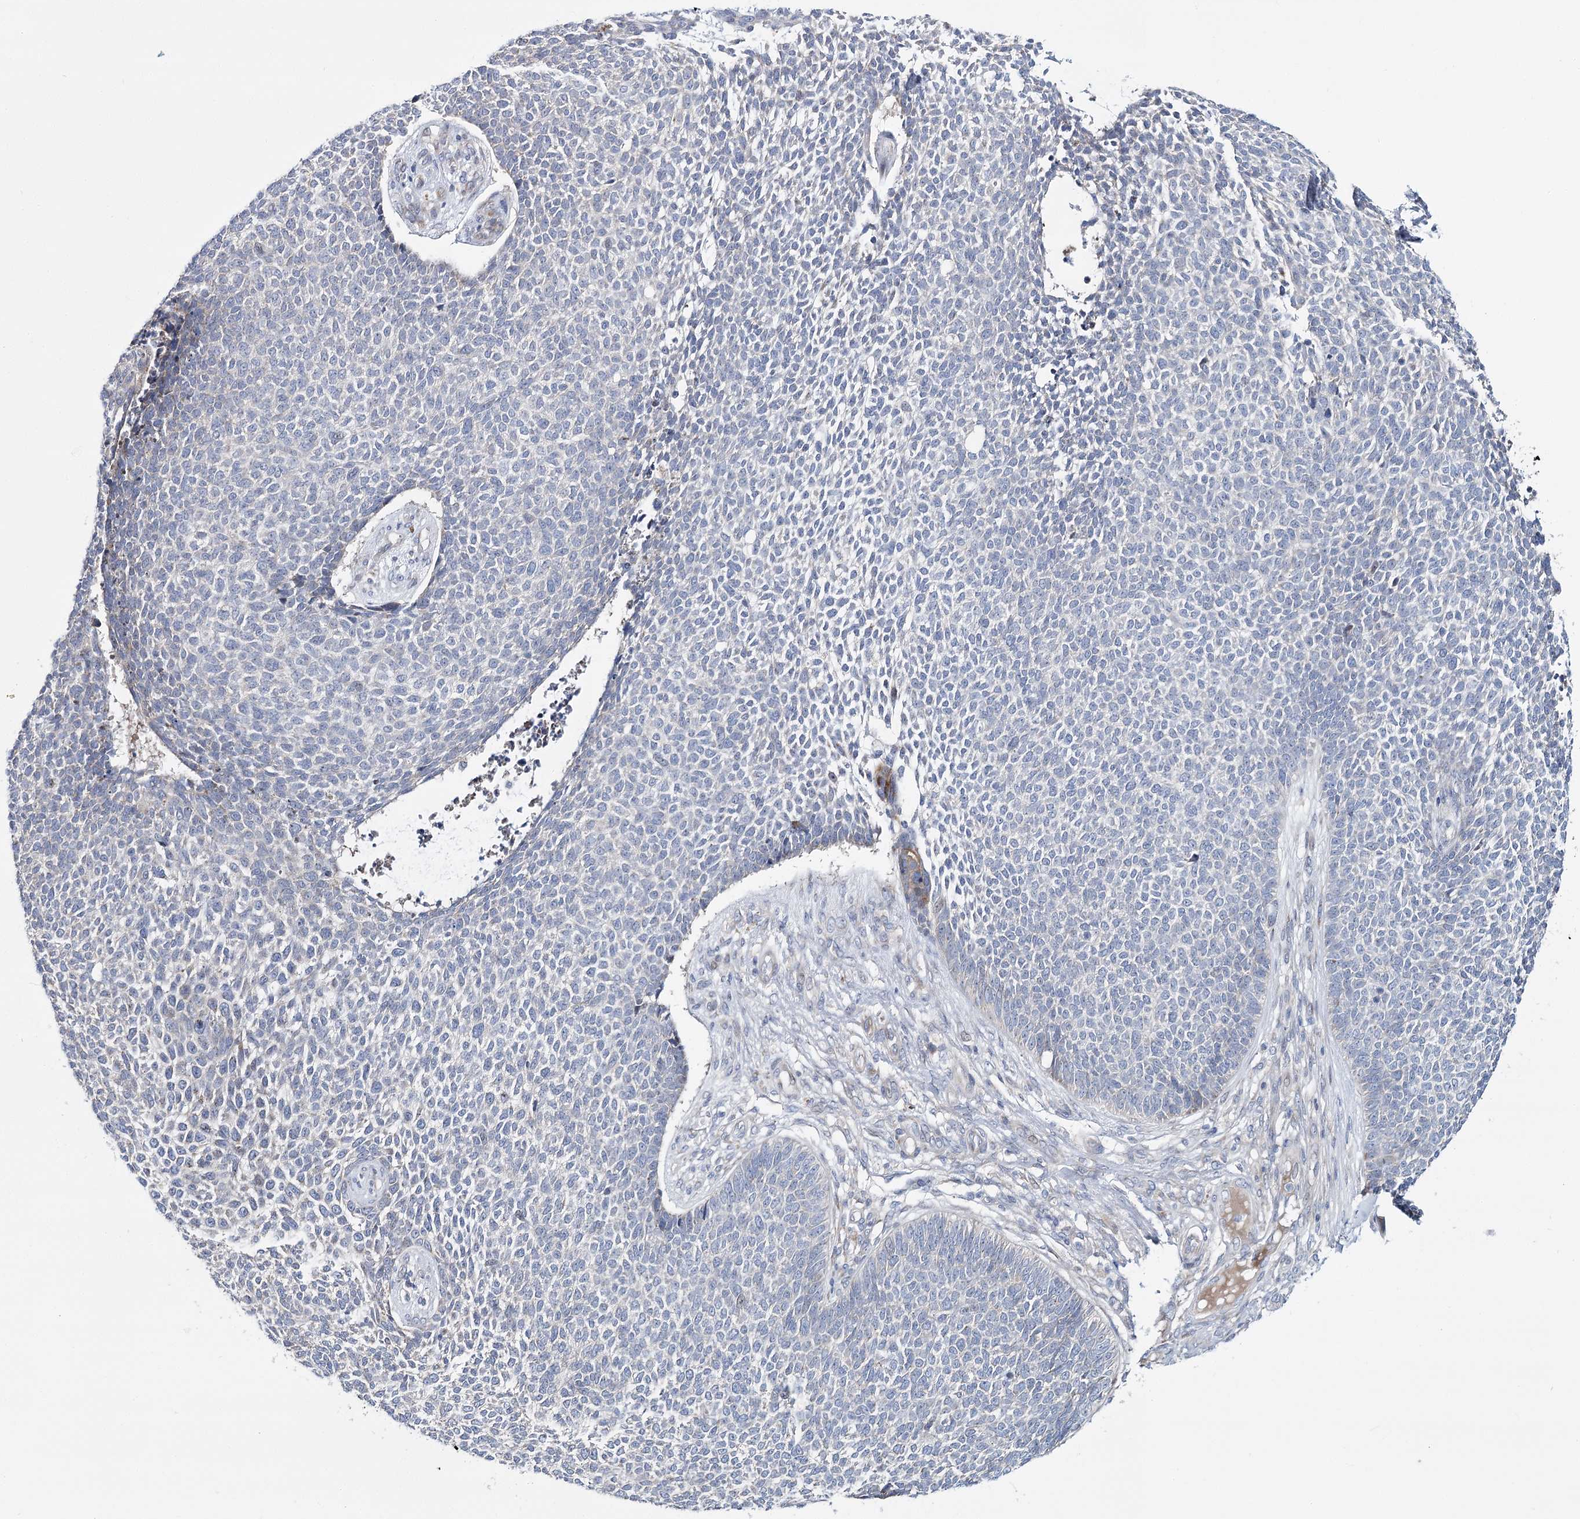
{"staining": {"intensity": "negative", "quantity": "none", "location": "none"}, "tissue": "skin cancer", "cell_type": "Tumor cells", "image_type": "cancer", "snomed": [{"axis": "morphology", "description": "Basal cell carcinoma"}, {"axis": "topography", "description": "Skin"}], "caption": "There is no significant staining in tumor cells of skin cancer.", "gene": "CPLANE1", "patient": {"sex": "female", "age": 84}}